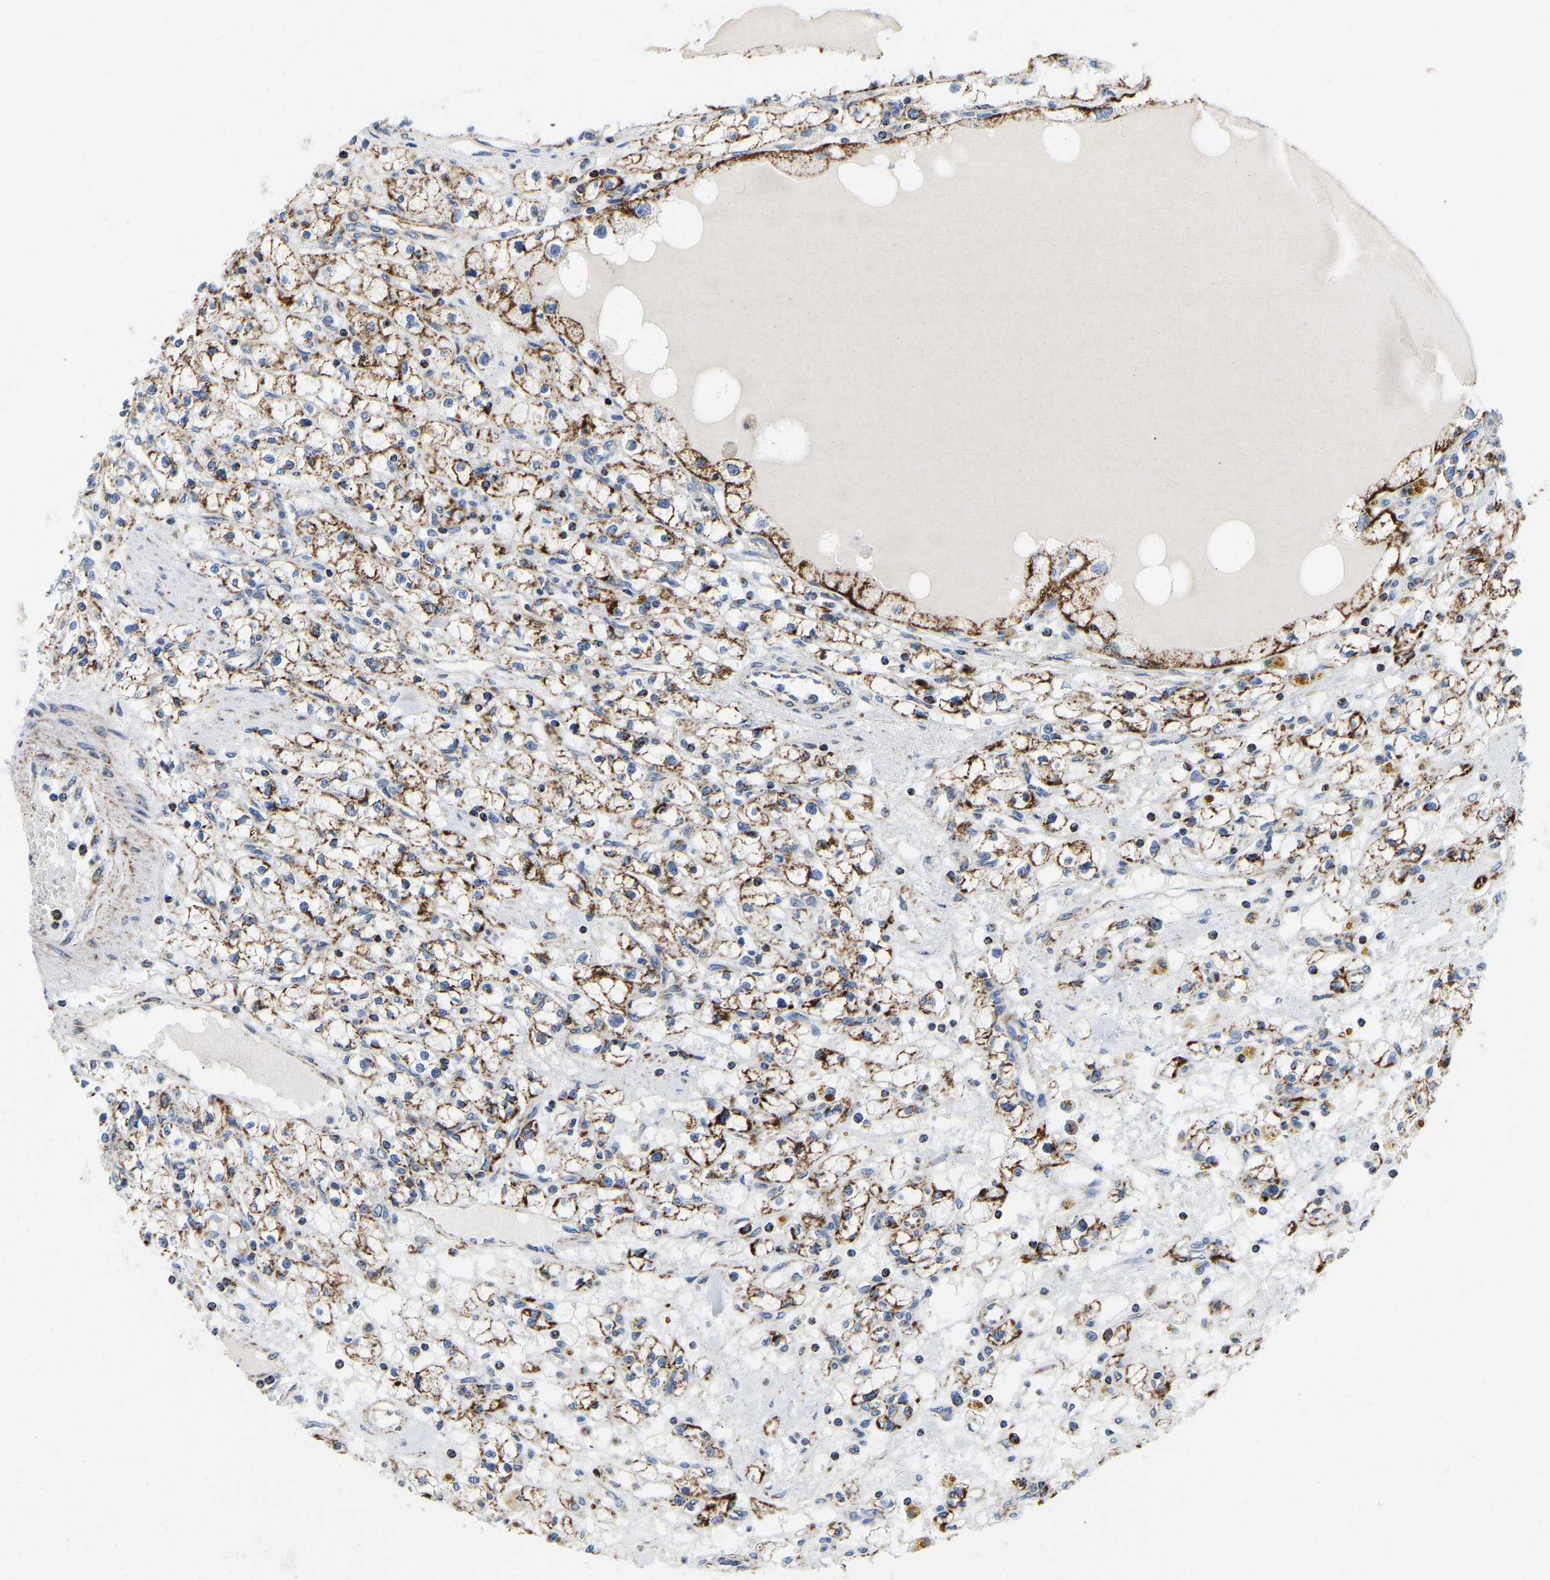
{"staining": {"intensity": "moderate", "quantity": ">75%", "location": "cytoplasmic/membranous"}, "tissue": "renal cancer", "cell_type": "Tumor cells", "image_type": "cancer", "snomed": [{"axis": "morphology", "description": "Adenocarcinoma, NOS"}, {"axis": "topography", "description": "Kidney"}], "caption": "Moderate cytoplasmic/membranous protein expression is seen in about >75% of tumor cells in adenocarcinoma (renal). (DAB (3,3'-diaminobenzidine) = brown stain, brightfield microscopy at high magnification).", "gene": "SFXN1", "patient": {"sex": "male", "age": 56}}